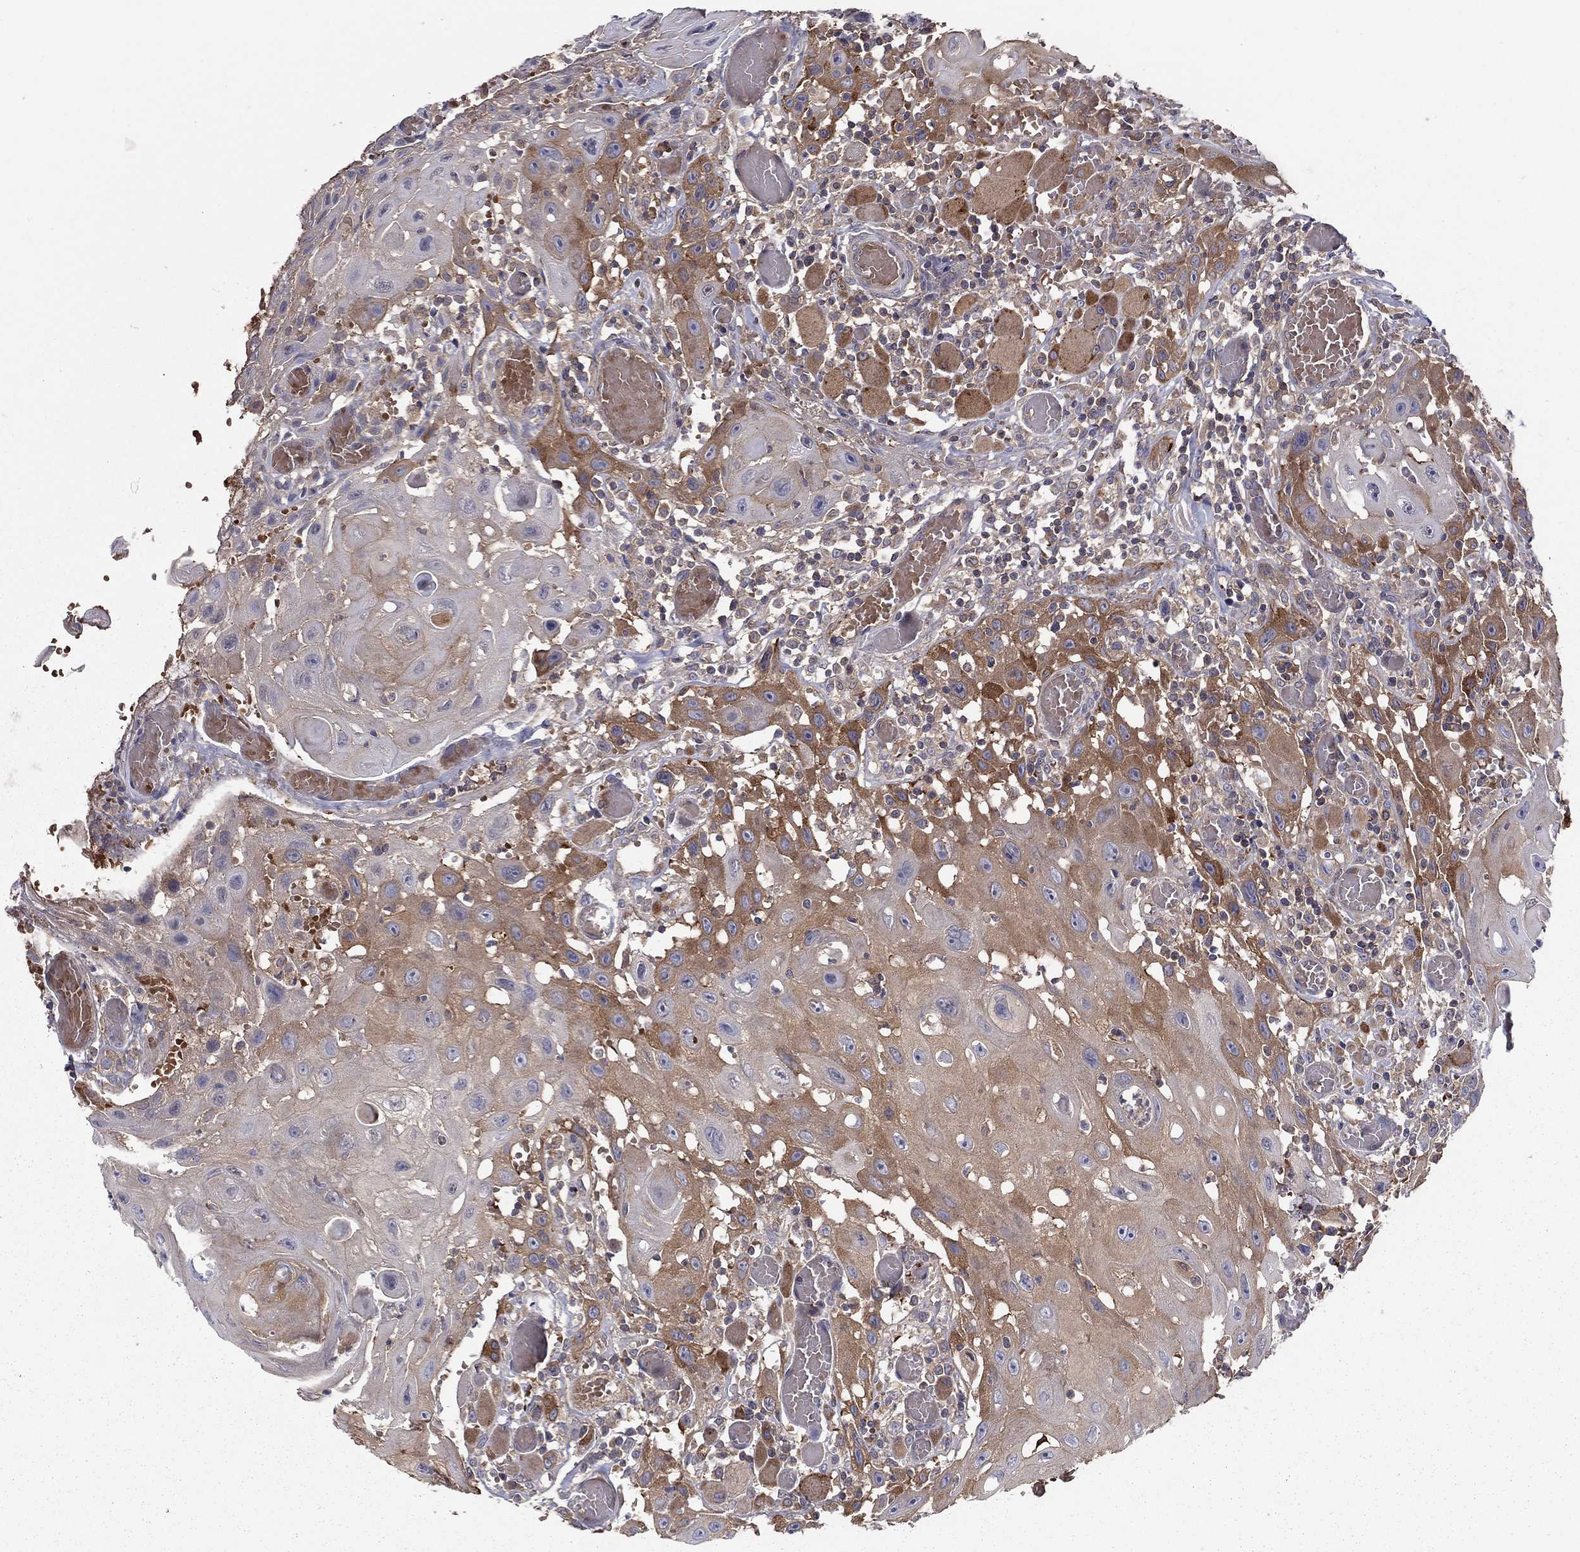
{"staining": {"intensity": "strong", "quantity": ">75%", "location": "cytoplasmic/membranous"}, "tissue": "head and neck cancer", "cell_type": "Tumor cells", "image_type": "cancer", "snomed": [{"axis": "morphology", "description": "Normal tissue, NOS"}, {"axis": "morphology", "description": "Squamous cell carcinoma, NOS"}, {"axis": "topography", "description": "Oral tissue"}, {"axis": "topography", "description": "Head-Neck"}], "caption": "Immunohistochemistry of head and neck cancer exhibits high levels of strong cytoplasmic/membranous expression in approximately >75% of tumor cells.", "gene": "RNF123", "patient": {"sex": "male", "age": 71}}